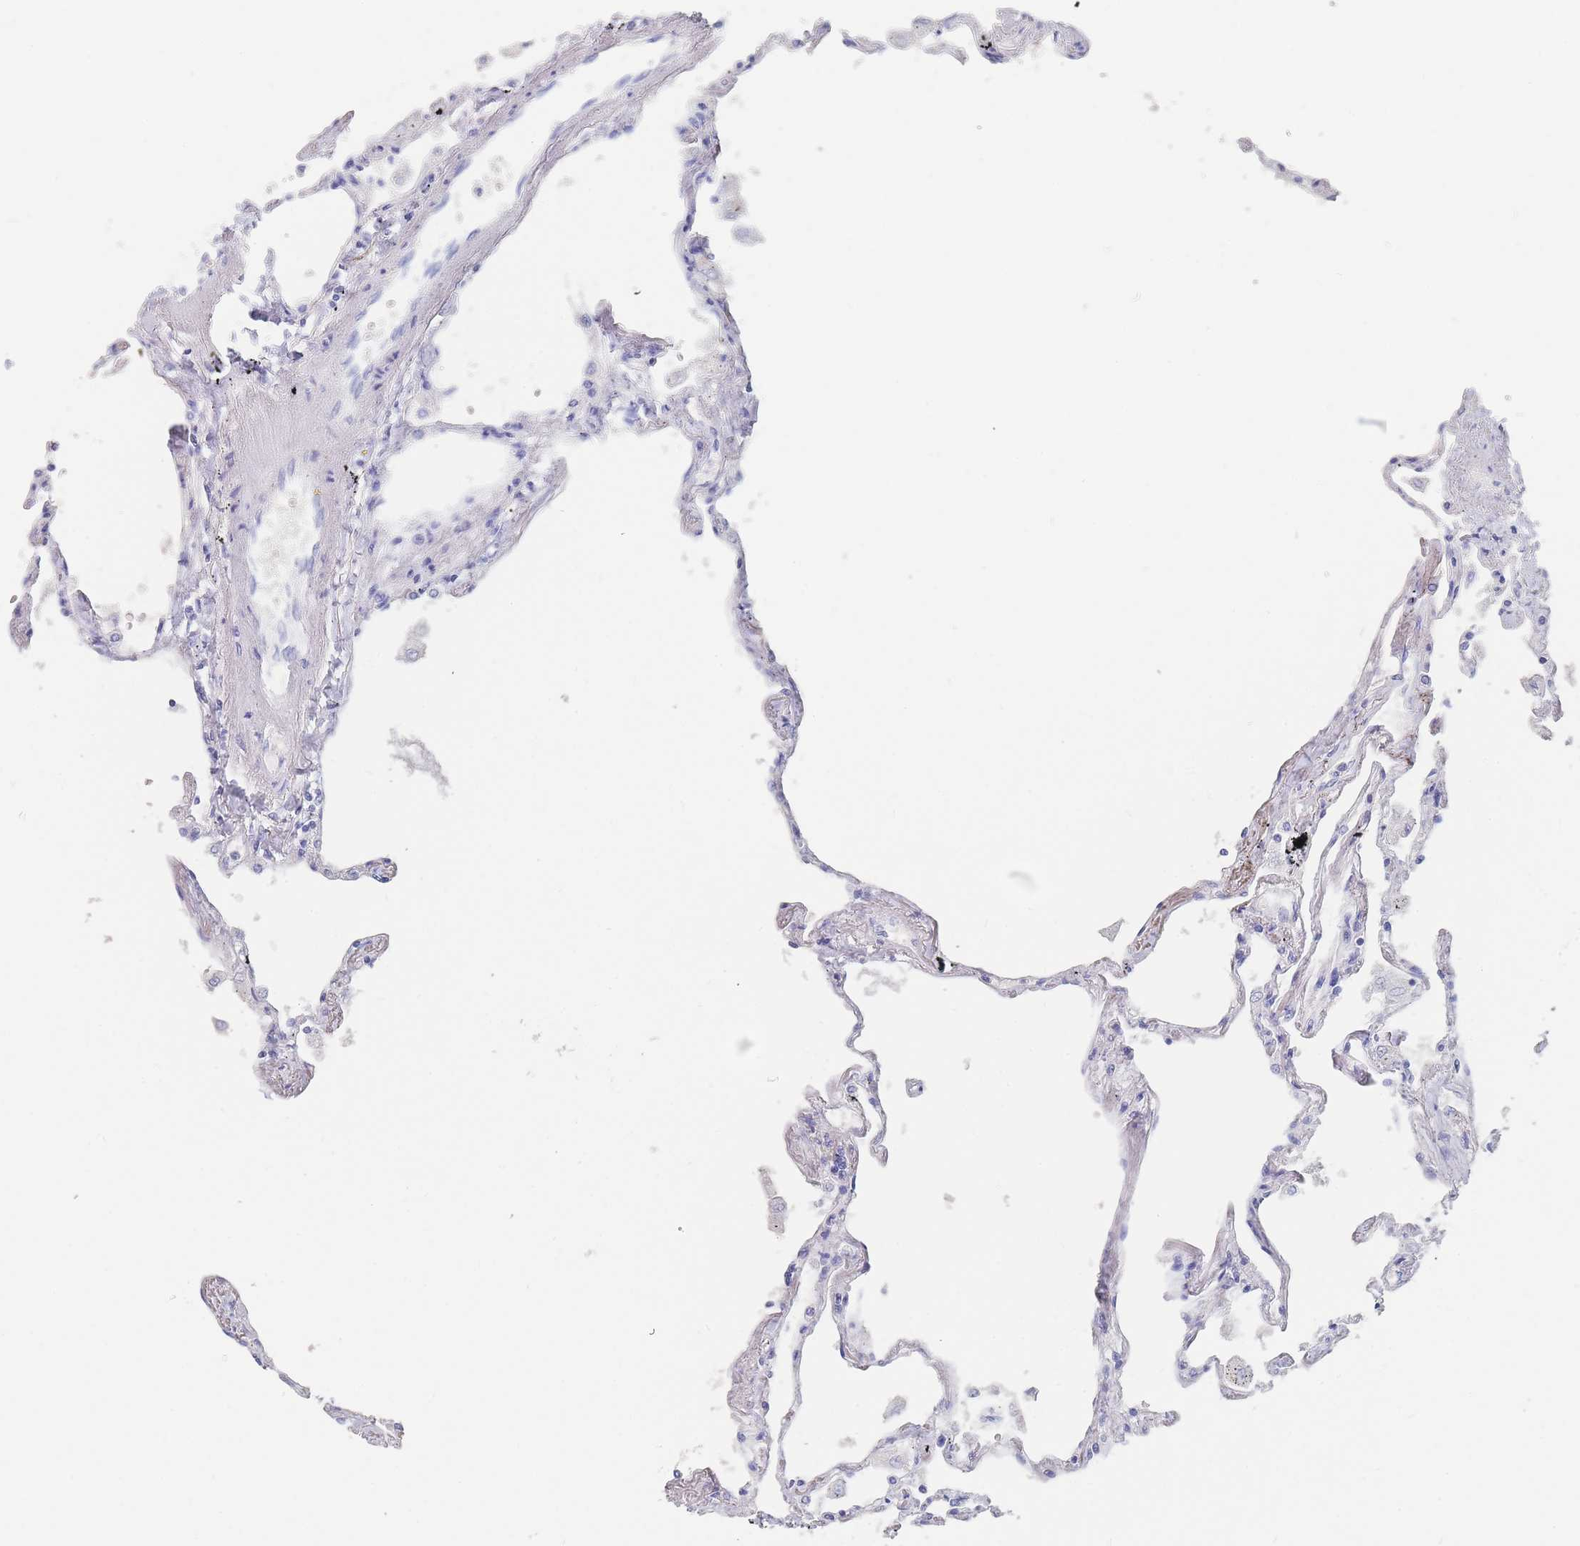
{"staining": {"intensity": "negative", "quantity": "none", "location": "none"}, "tissue": "lung", "cell_type": "Alveolar cells", "image_type": "normal", "snomed": [{"axis": "morphology", "description": "Normal tissue, NOS"}, {"axis": "topography", "description": "Lung"}], "caption": "High power microscopy image of an IHC micrograph of normal lung, revealing no significant staining in alveolar cells.", "gene": "SLC25A35", "patient": {"sex": "female", "age": 67}}